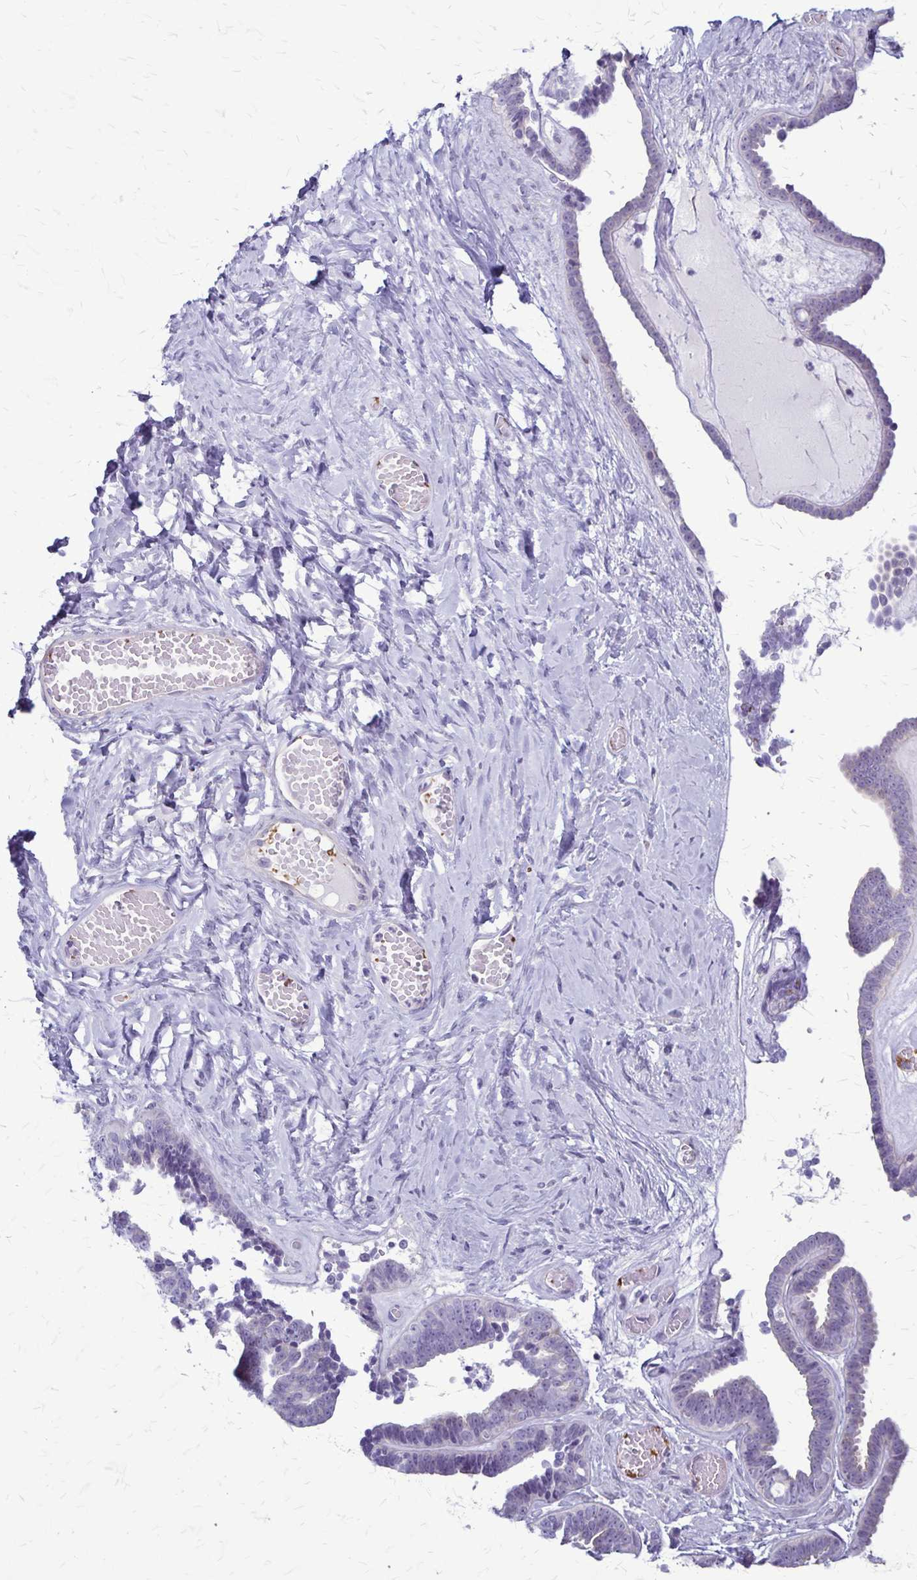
{"staining": {"intensity": "negative", "quantity": "none", "location": "none"}, "tissue": "ovarian cancer", "cell_type": "Tumor cells", "image_type": "cancer", "snomed": [{"axis": "morphology", "description": "Cystadenocarcinoma, serous, NOS"}, {"axis": "topography", "description": "Ovary"}], "caption": "Ovarian serous cystadenocarcinoma was stained to show a protein in brown. There is no significant expression in tumor cells.", "gene": "GP9", "patient": {"sex": "female", "age": 71}}